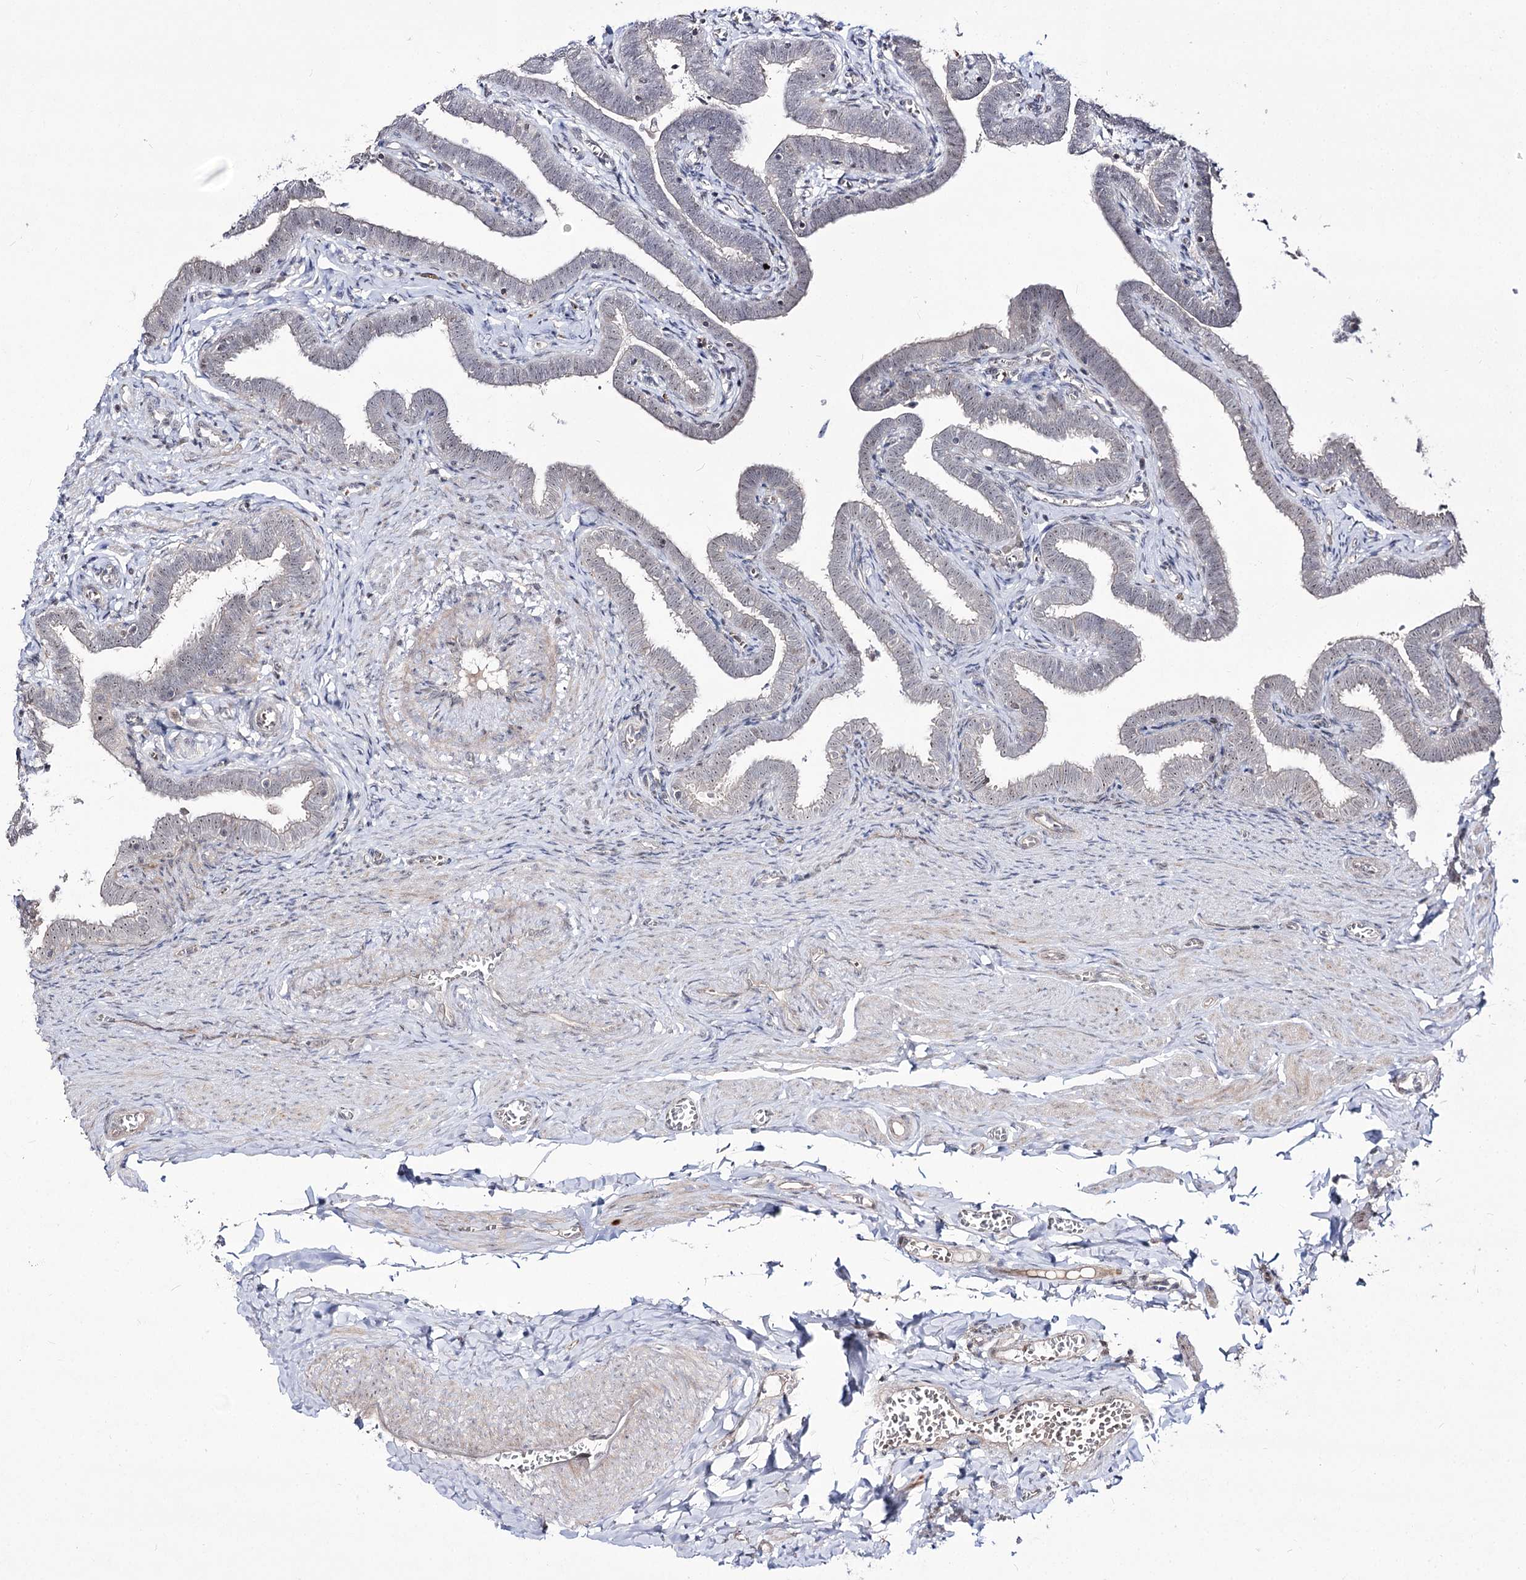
{"staining": {"intensity": "weak", "quantity": "<25%", "location": "nuclear"}, "tissue": "fallopian tube", "cell_type": "Glandular cells", "image_type": "normal", "snomed": [{"axis": "morphology", "description": "Normal tissue, NOS"}, {"axis": "topography", "description": "Fallopian tube"}], "caption": "Normal fallopian tube was stained to show a protein in brown. There is no significant positivity in glandular cells. Brightfield microscopy of immunohistochemistry stained with DAB (brown) and hematoxylin (blue), captured at high magnification.", "gene": "RRP9", "patient": {"sex": "female", "age": 36}}